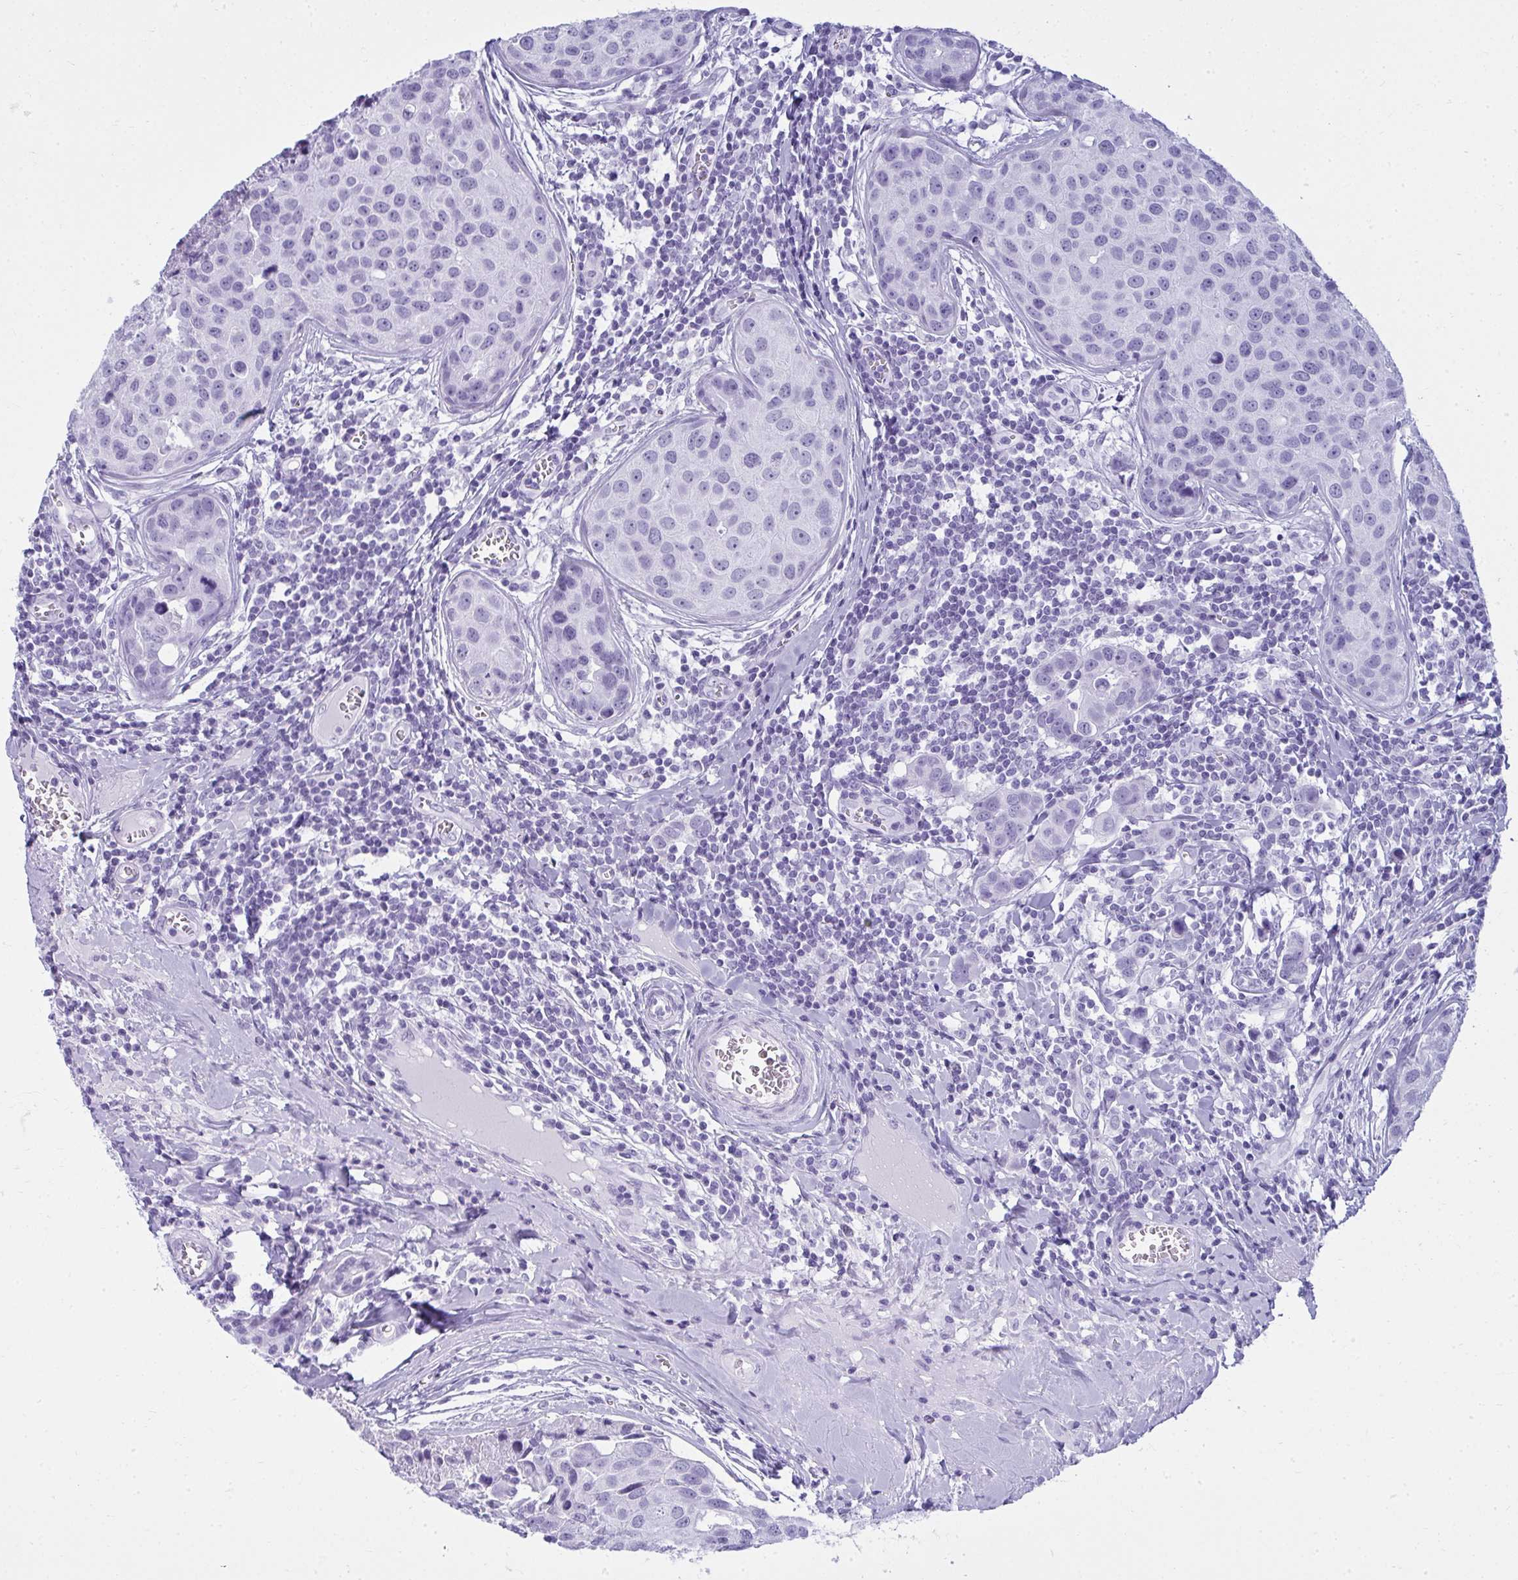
{"staining": {"intensity": "negative", "quantity": "none", "location": "none"}, "tissue": "breast cancer", "cell_type": "Tumor cells", "image_type": "cancer", "snomed": [{"axis": "morphology", "description": "Duct carcinoma"}, {"axis": "topography", "description": "Breast"}], "caption": "DAB (3,3'-diaminobenzidine) immunohistochemical staining of invasive ductal carcinoma (breast) exhibits no significant positivity in tumor cells.", "gene": "CLGN", "patient": {"sex": "female", "age": 24}}